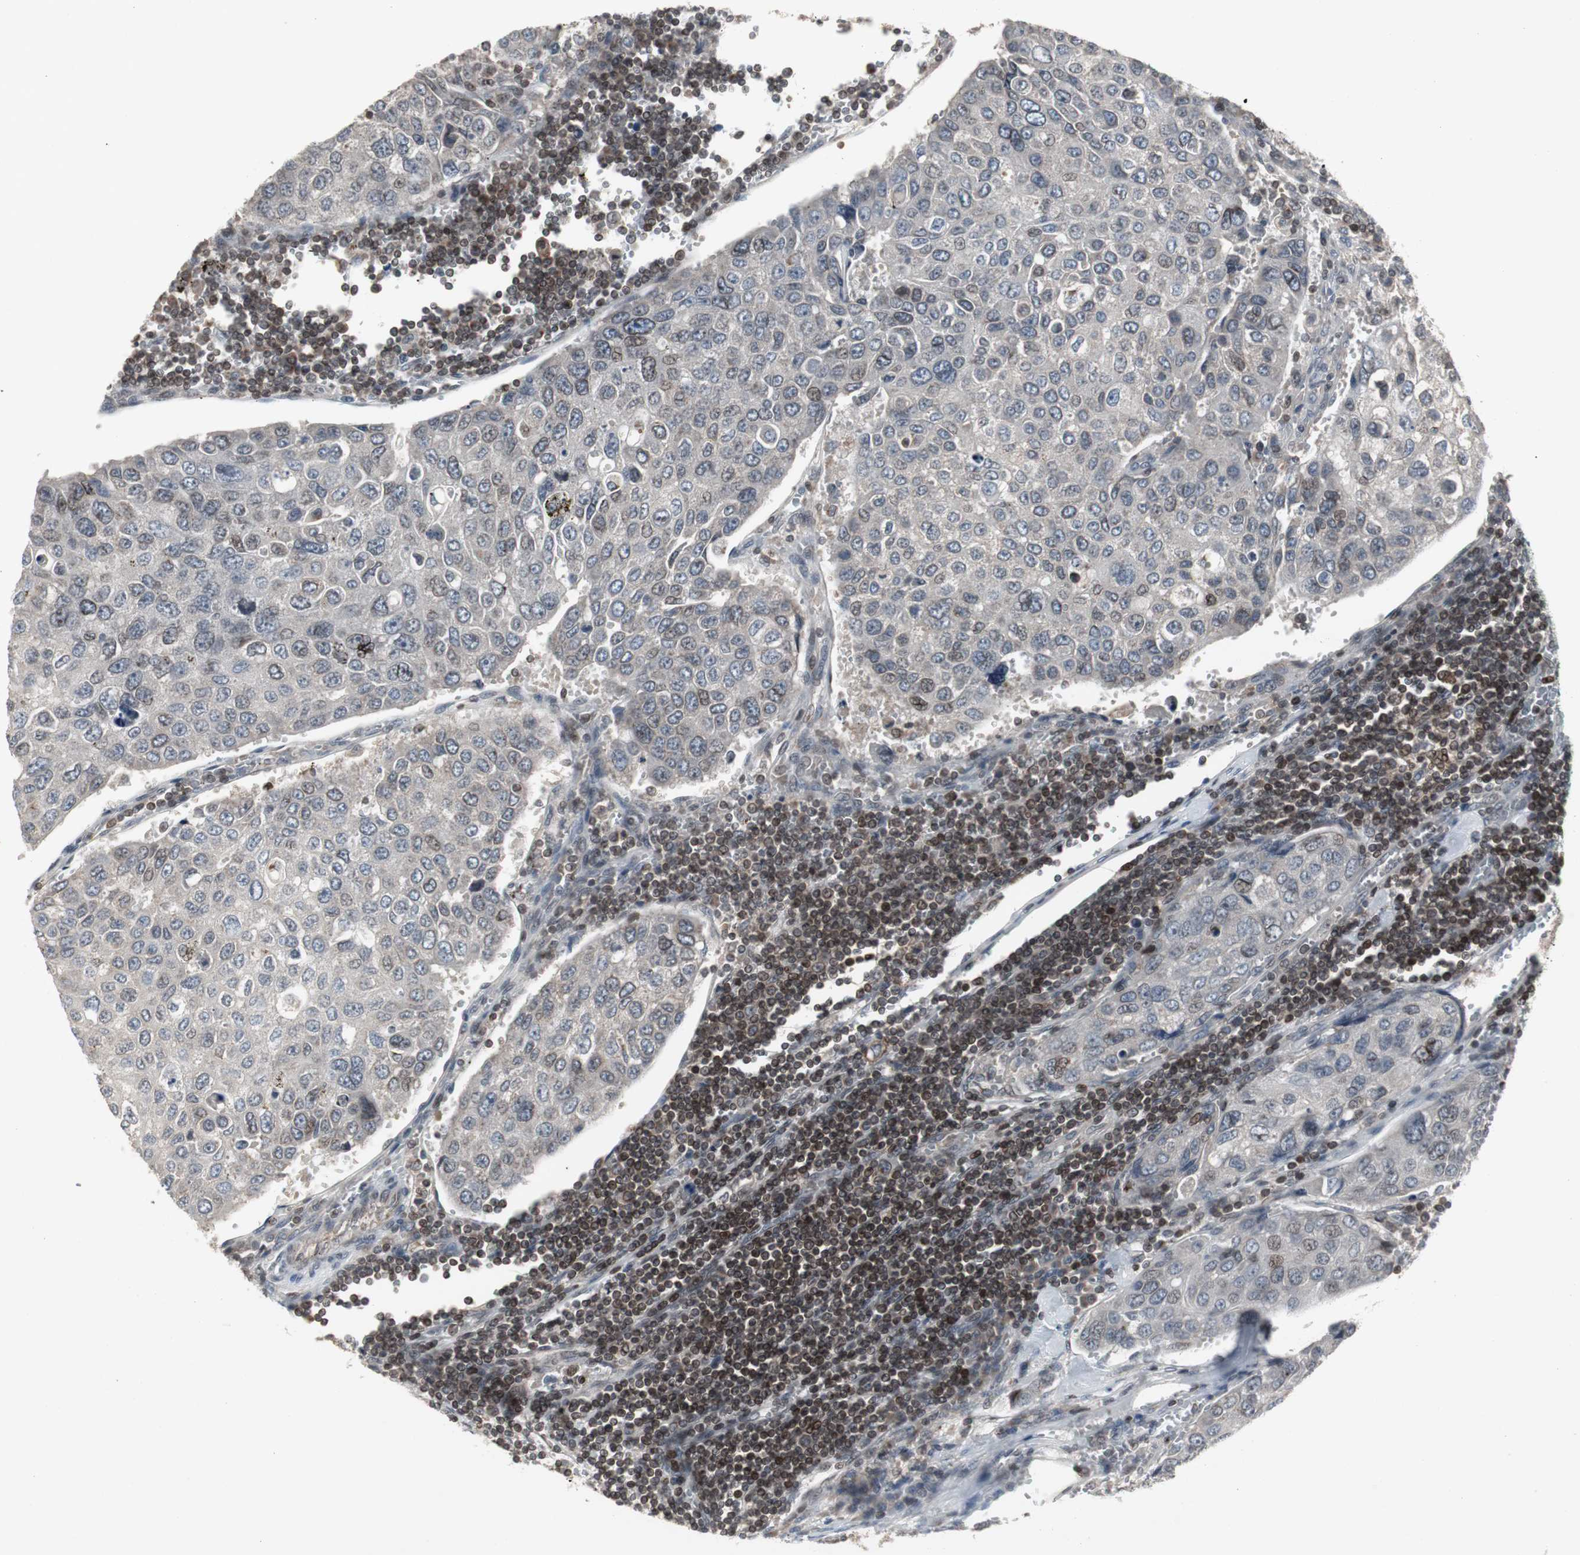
{"staining": {"intensity": "negative", "quantity": "none", "location": "none"}, "tissue": "urothelial cancer", "cell_type": "Tumor cells", "image_type": "cancer", "snomed": [{"axis": "morphology", "description": "Urothelial carcinoma, High grade"}, {"axis": "topography", "description": "Lymph node"}, {"axis": "topography", "description": "Urinary bladder"}], "caption": "The IHC histopathology image has no significant positivity in tumor cells of urothelial cancer tissue.", "gene": "ZNF396", "patient": {"sex": "male", "age": 51}}